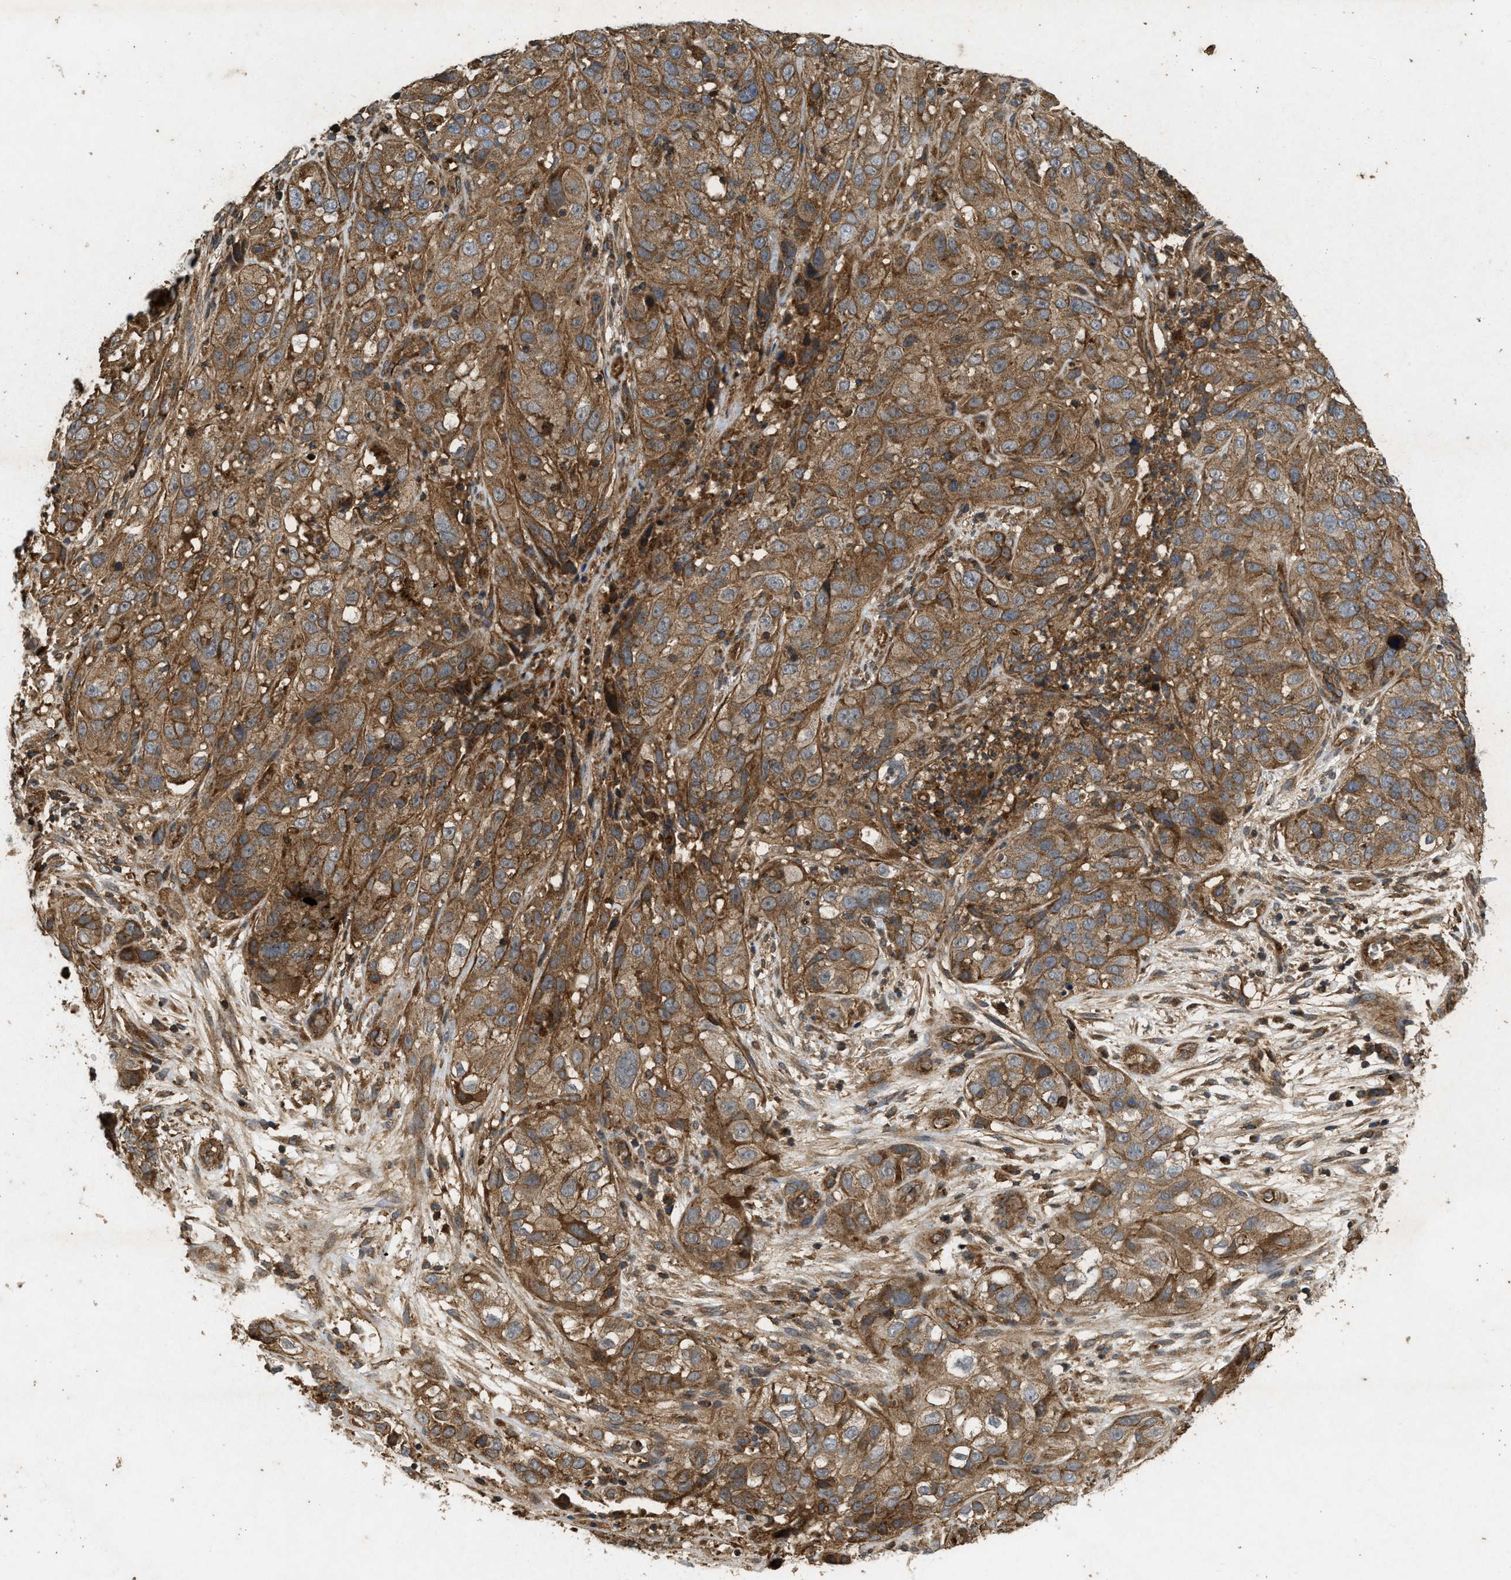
{"staining": {"intensity": "moderate", "quantity": ">75%", "location": "cytoplasmic/membranous"}, "tissue": "cervical cancer", "cell_type": "Tumor cells", "image_type": "cancer", "snomed": [{"axis": "morphology", "description": "Squamous cell carcinoma, NOS"}, {"axis": "topography", "description": "Cervix"}], "caption": "Cervical cancer (squamous cell carcinoma) tissue exhibits moderate cytoplasmic/membranous positivity in about >75% of tumor cells (IHC, brightfield microscopy, high magnification).", "gene": "GNB4", "patient": {"sex": "female", "age": 32}}